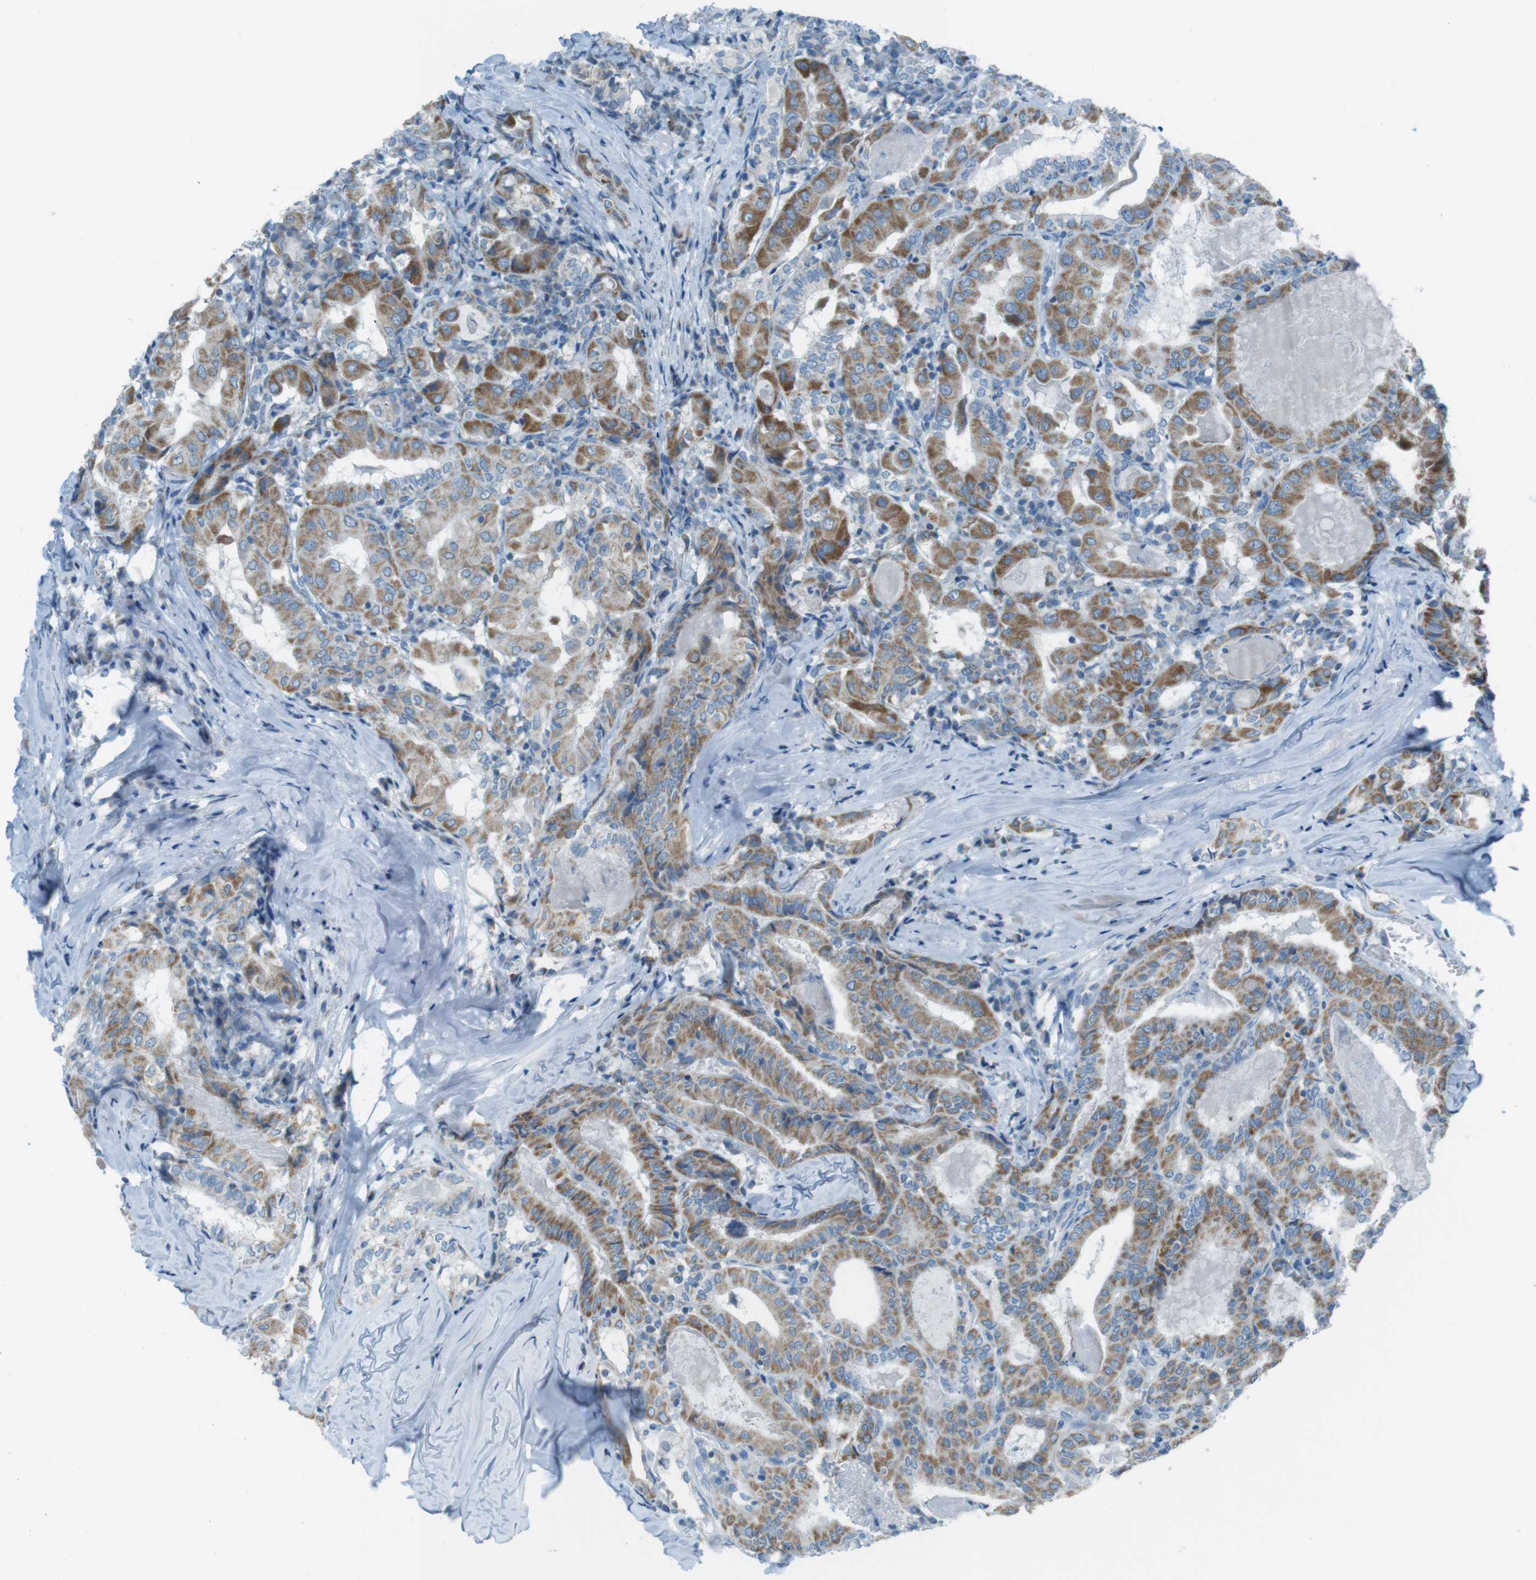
{"staining": {"intensity": "moderate", "quantity": ">75%", "location": "cytoplasmic/membranous"}, "tissue": "thyroid cancer", "cell_type": "Tumor cells", "image_type": "cancer", "snomed": [{"axis": "morphology", "description": "Papillary adenocarcinoma, NOS"}, {"axis": "topography", "description": "Thyroid gland"}], "caption": "IHC of papillary adenocarcinoma (thyroid) displays medium levels of moderate cytoplasmic/membranous positivity in approximately >75% of tumor cells.", "gene": "DNAJA3", "patient": {"sex": "female", "age": 42}}